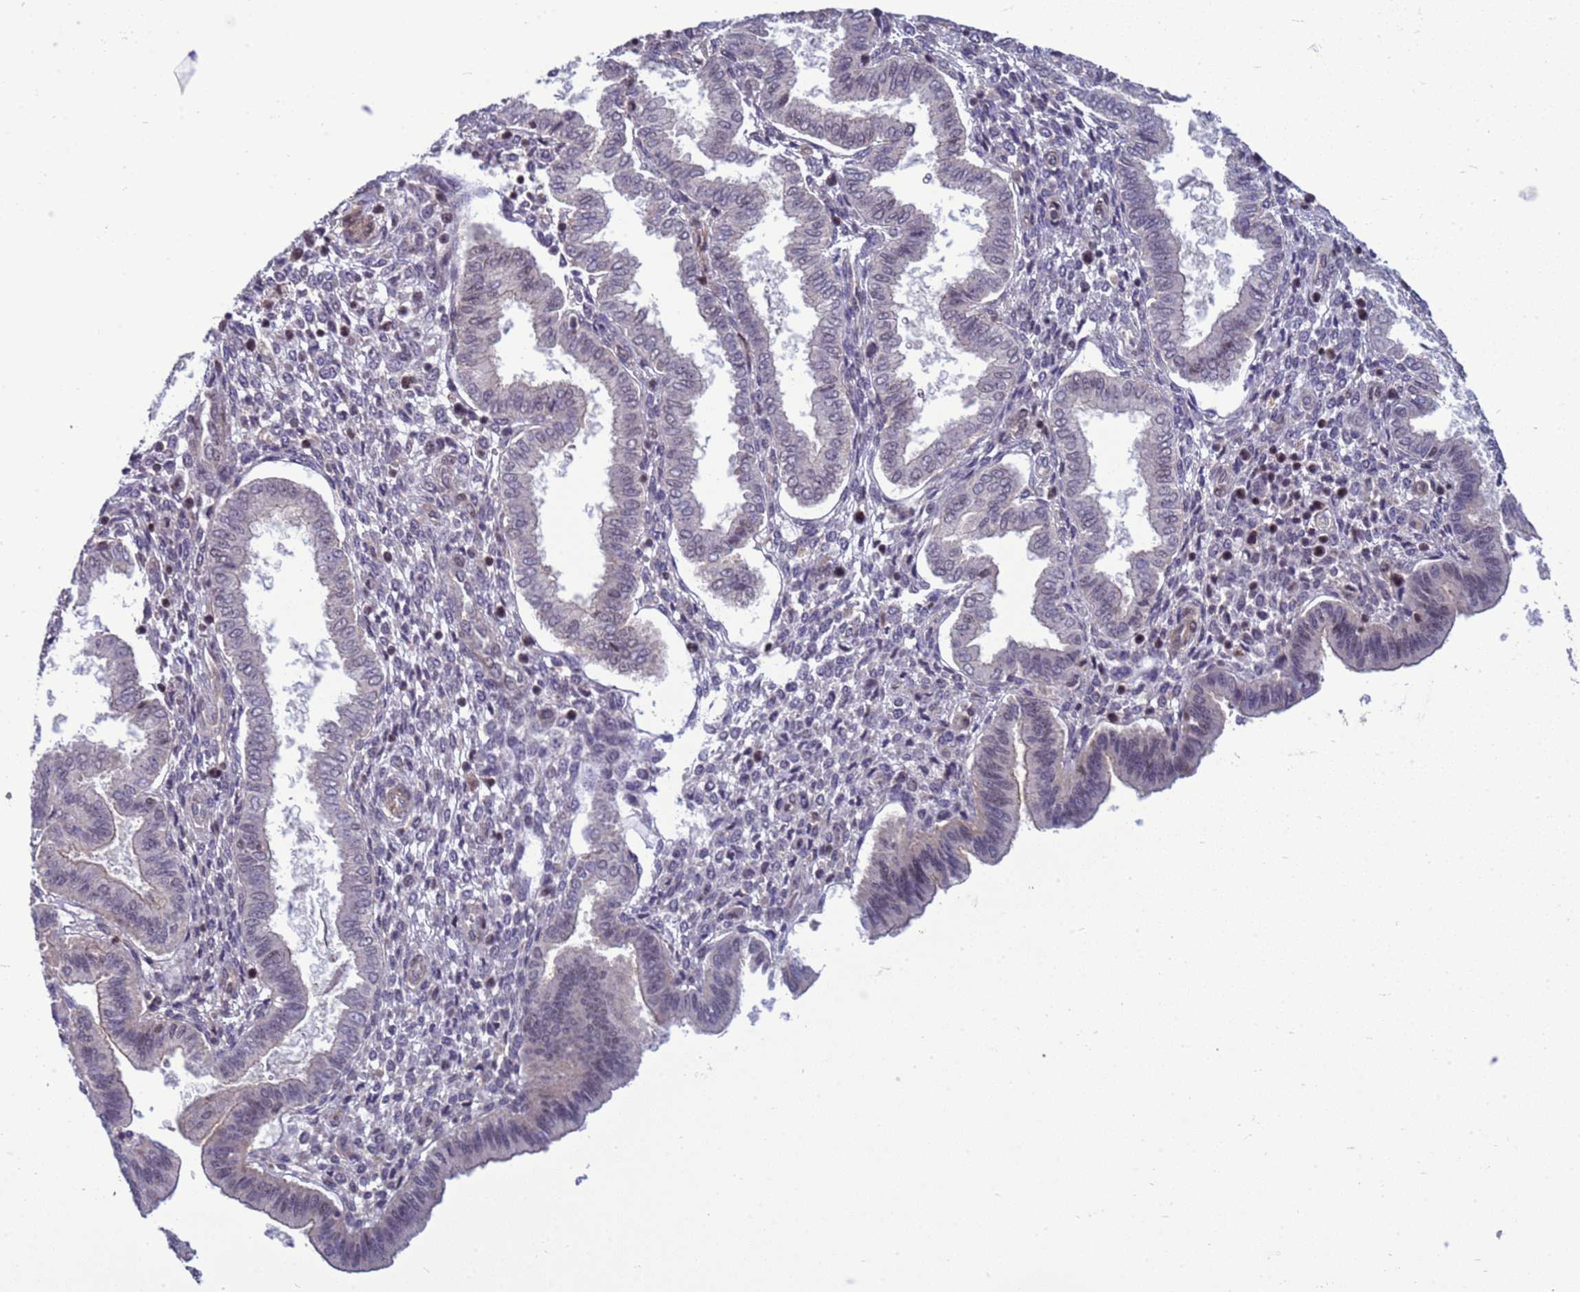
{"staining": {"intensity": "negative", "quantity": "none", "location": "none"}, "tissue": "endometrium", "cell_type": "Cells in endometrial stroma", "image_type": "normal", "snomed": [{"axis": "morphology", "description": "Normal tissue, NOS"}, {"axis": "topography", "description": "Endometrium"}], "caption": "The micrograph demonstrates no significant positivity in cells in endometrial stroma of endometrium. Nuclei are stained in blue.", "gene": "NSL1", "patient": {"sex": "female", "age": 24}}